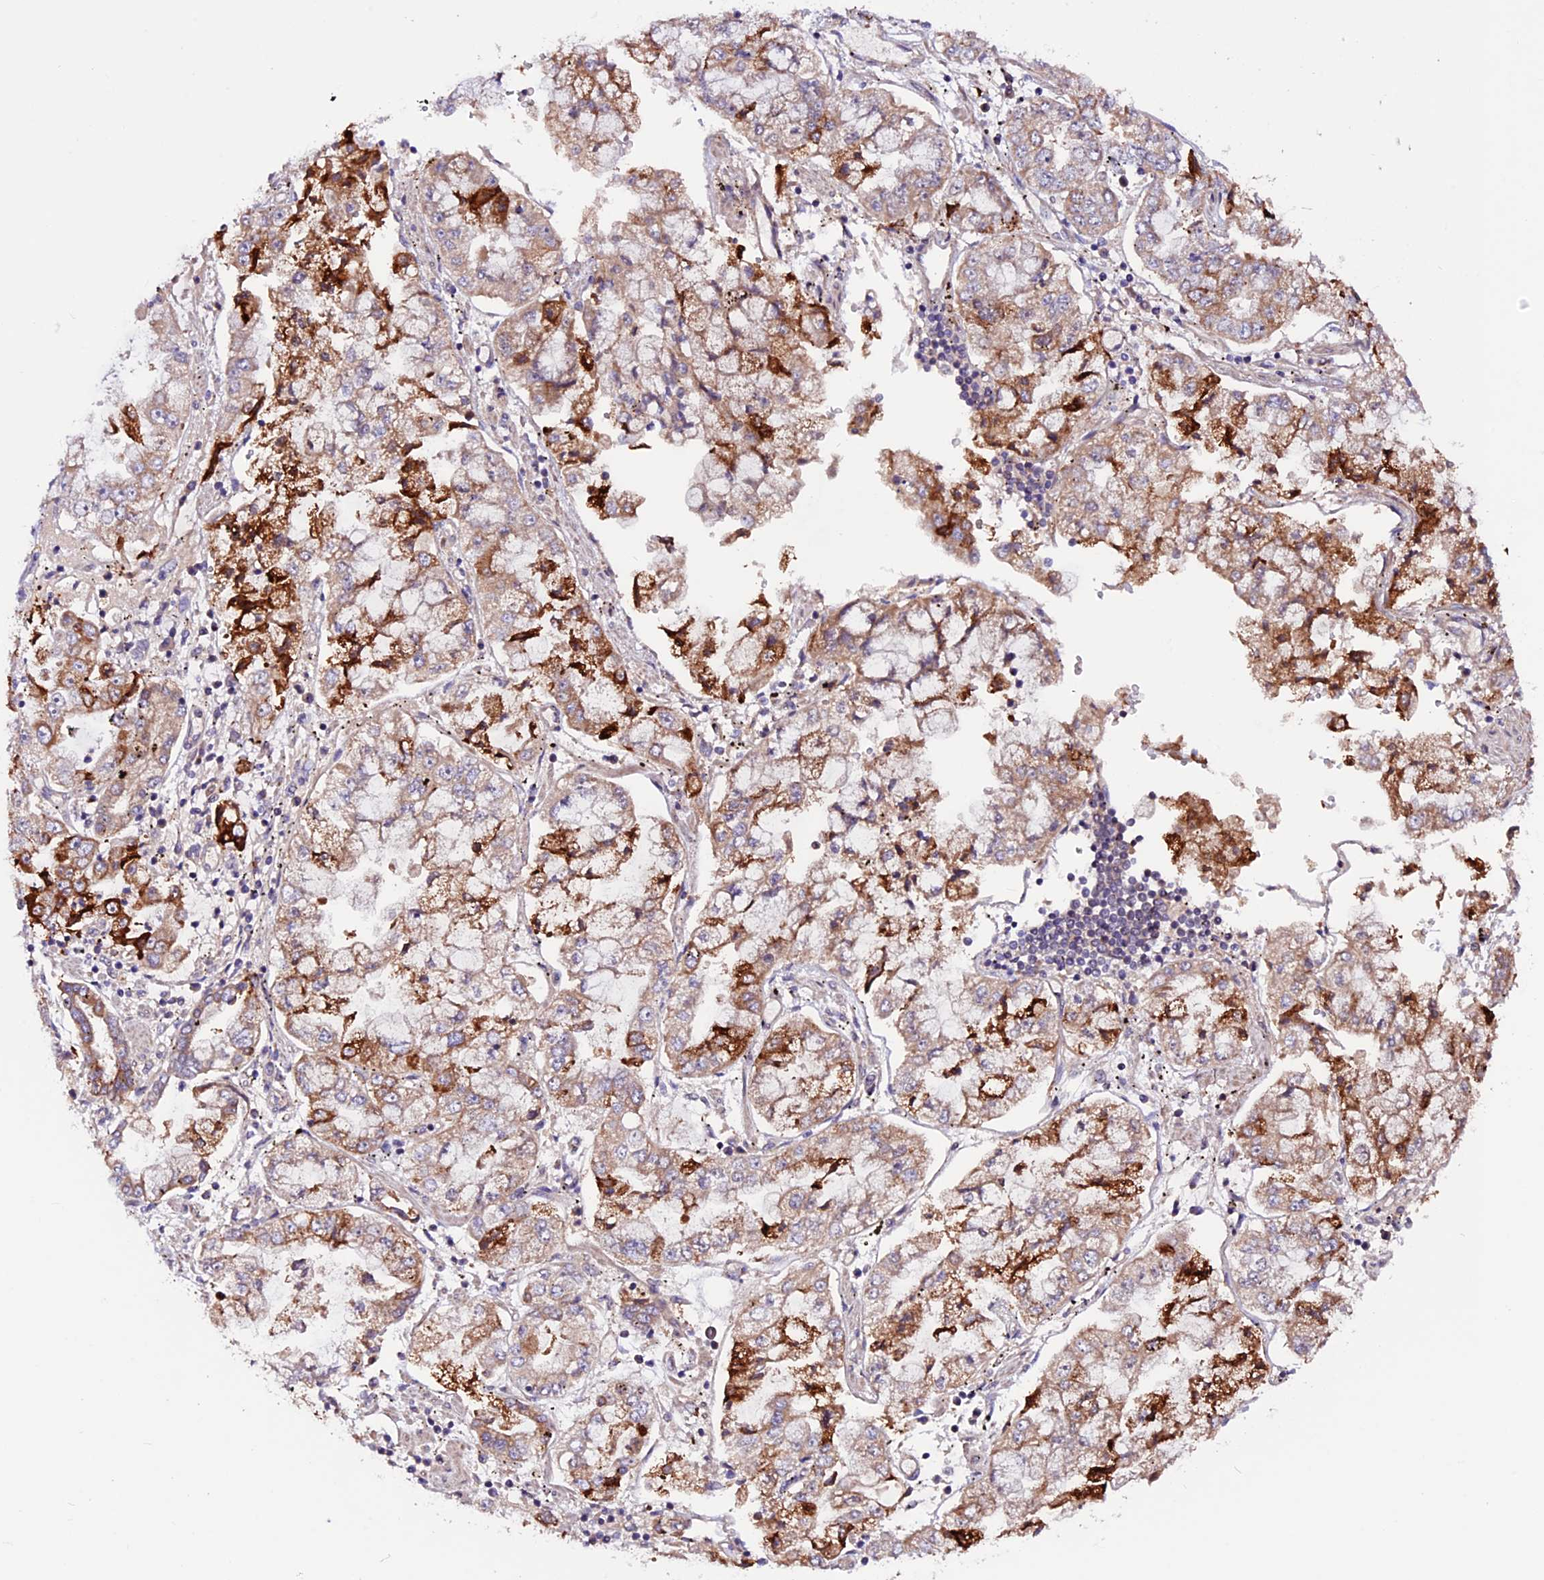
{"staining": {"intensity": "strong", "quantity": "25%-75%", "location": "cytoplasmic/membranous"}, "tissue": "stomach cancer", "cell_type": "Tumor cells", "image_type": "cancer", "snomed": [{"axis": "morphology", "description": "Adenocarcinoma, NOS"}, {"axis": "topography", "description": "Stomach"}], "caption": "High-magnification brightfield microscopy of stomach adenocarcinoma stained with DAB (3,3'-diaminobenzidine) (brown) and counterstained with hematoxylin (blue). tumor cells exhibit strong cytoplasmic/membranous positivity is appreciated in approximately25%-75% of cells. The protein is stained brown, and the nuclei are stained in blue (DAB (3,3'-diaminobenzidine) IHC with brightfield microscopy, high magnification).", "gene": "RINL", "patient": {"sex": "male", "age": 76}}